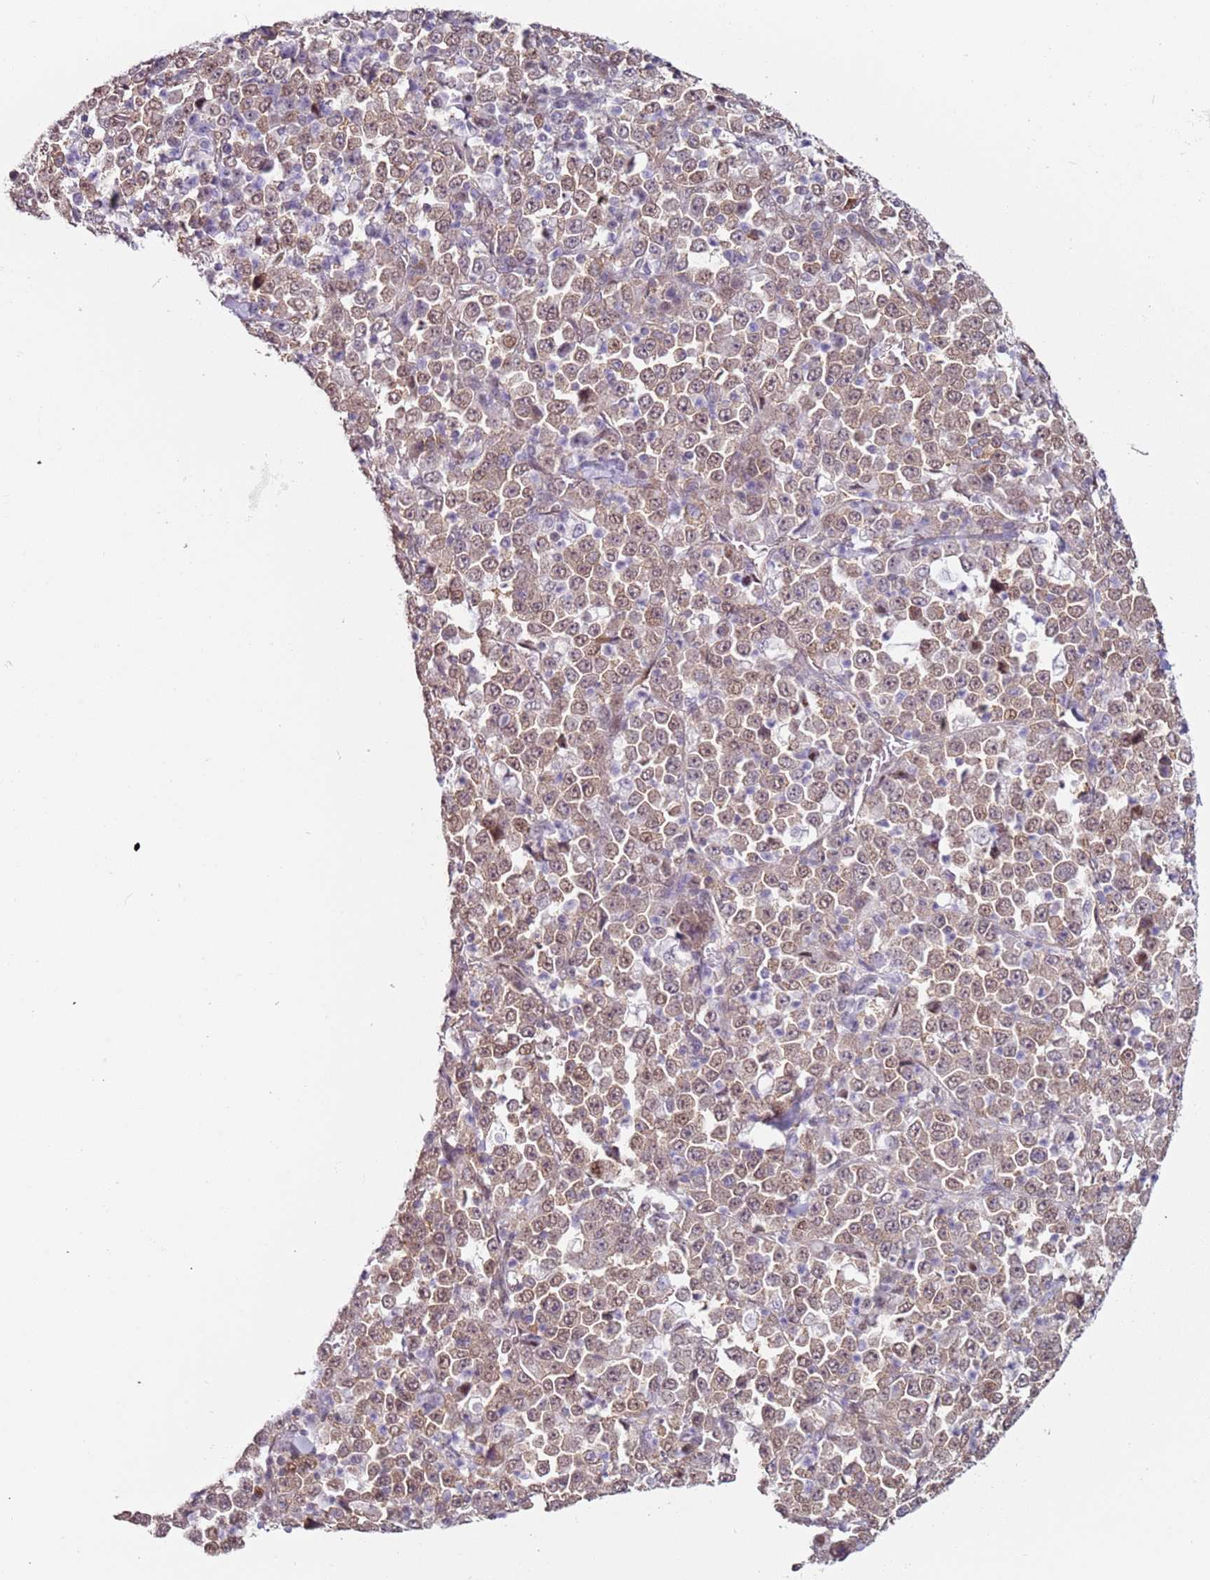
{"staining": {"intensity": "moderate", "quantity": "25%-75%", "location": "nuclear"}, "tissue": "stomach cancer", "cell_type": "Tumor cells", "image_type": "cancer", "snomed": [{"axis": "morphology", "description": "Normal tissue, NOS"}, {"axis": "morphology", "description": "Adenocarcinoma, NOS"}, {"axis": "topography", "description": "Stomach, upper"}, {"axis": "topography", "description": "Stomach"}], "caption": "Brown immunohistochemical staining in stomach cancer (adenocarcinoma) shows moderate nuclear staining in approximately 25%-75% of tumor cells. (Stains: DAB in brown, nuclei in blue, Microscopy: brightfield microscopy at high magnification).", "gene": "PSMD4", "patient": {"sex": "male", "age": 59}}